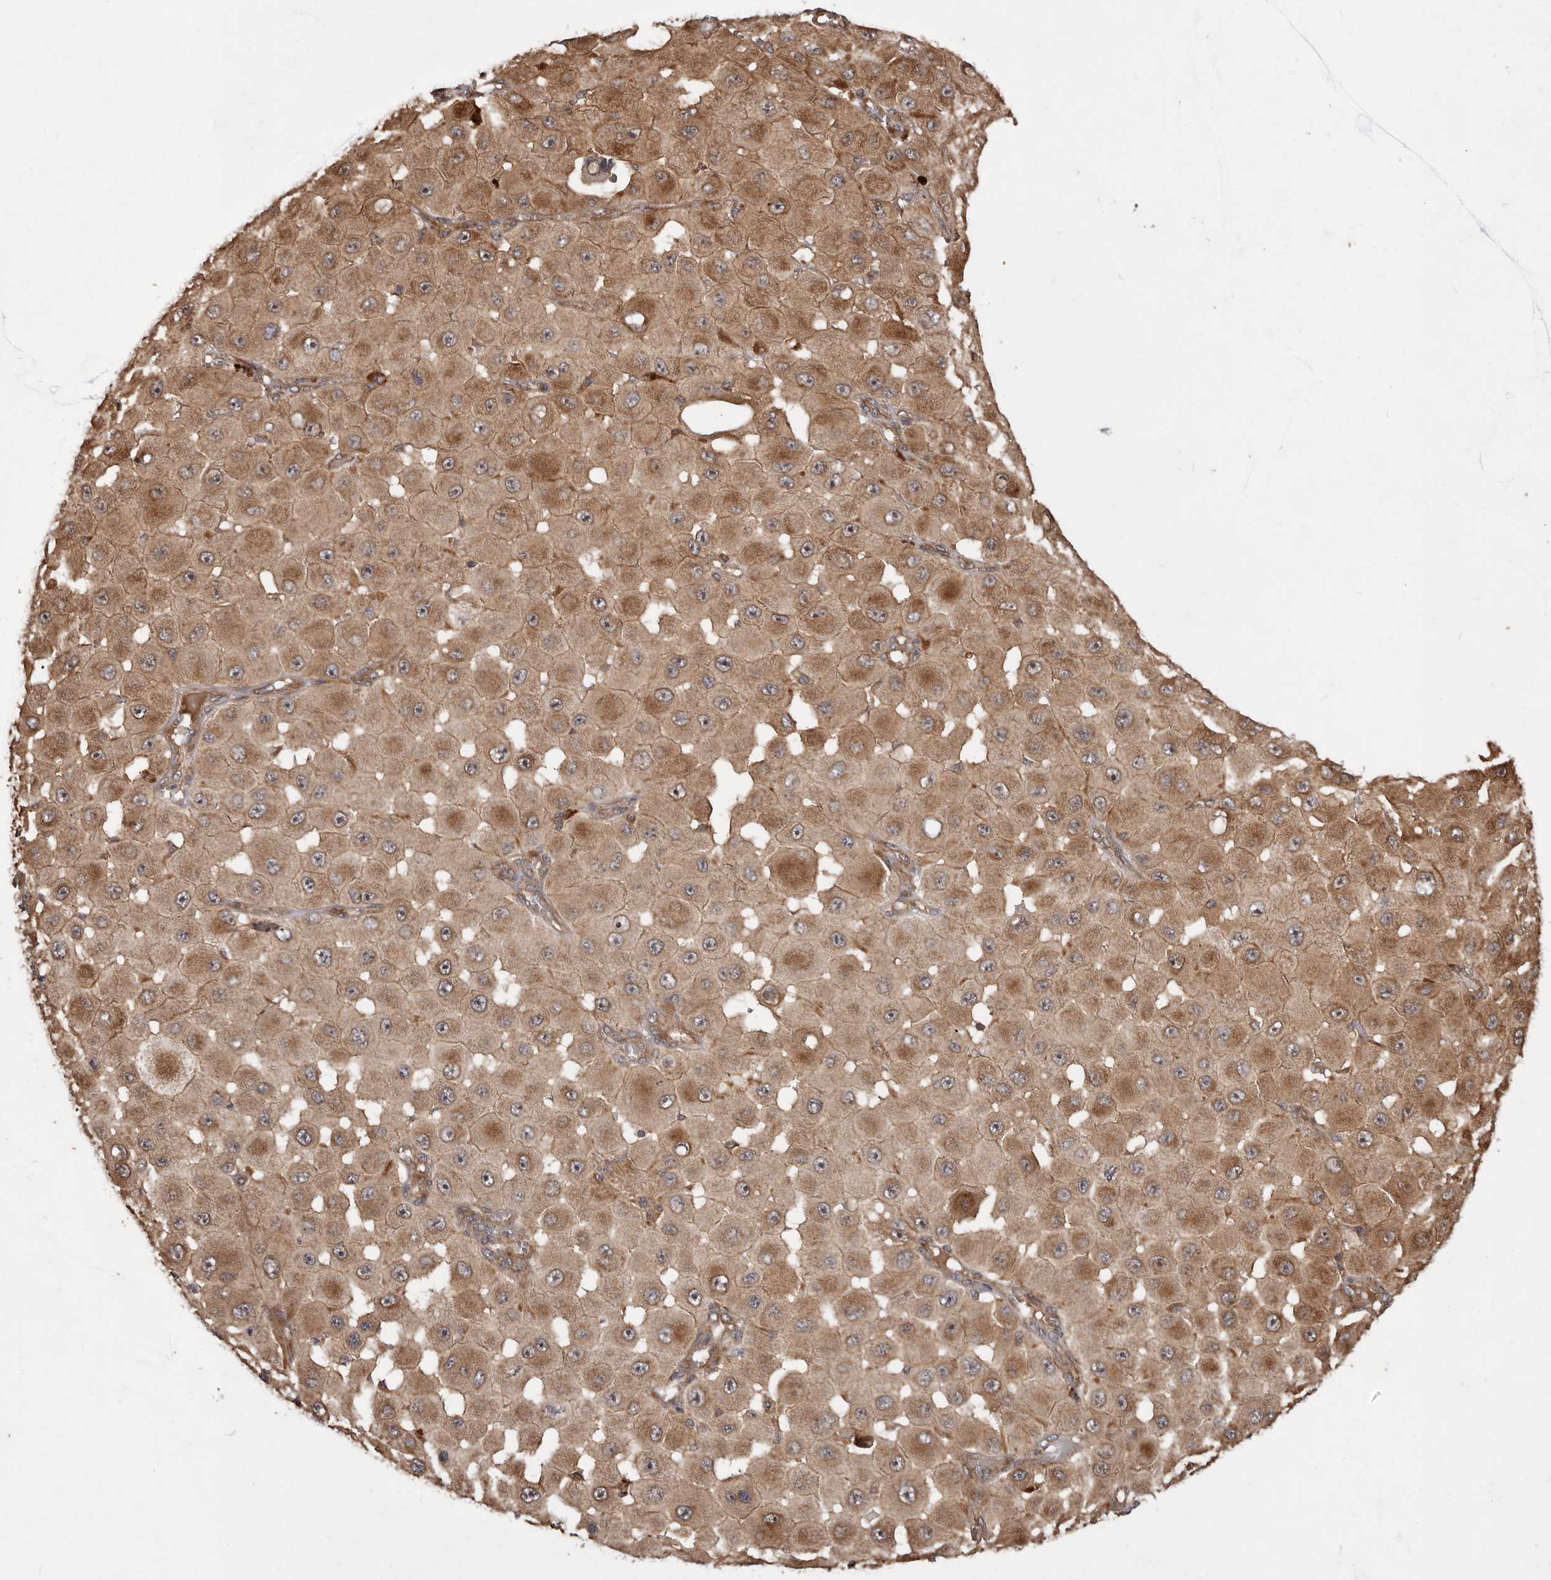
{"staining": {"intensity": "moderate", "quantity": ">75%", "location": "cytoplasmic/membranous"}, "tissue": "melanoma", "cell_type": "Tumor cells", "image_type": "cancer", "snomed": [{"axis": "morphology", "description": "Malignant melanoma, NOS"}, {"axis": "topography", "description": "Skin"}], "caption": "Protein staining exhibits moderate cytoplasmic/membranous positivity in about >75% of tumor cells in malignant melanoma.", "gene": "STK36", "patient": {"sex": "female", "age": 81}}